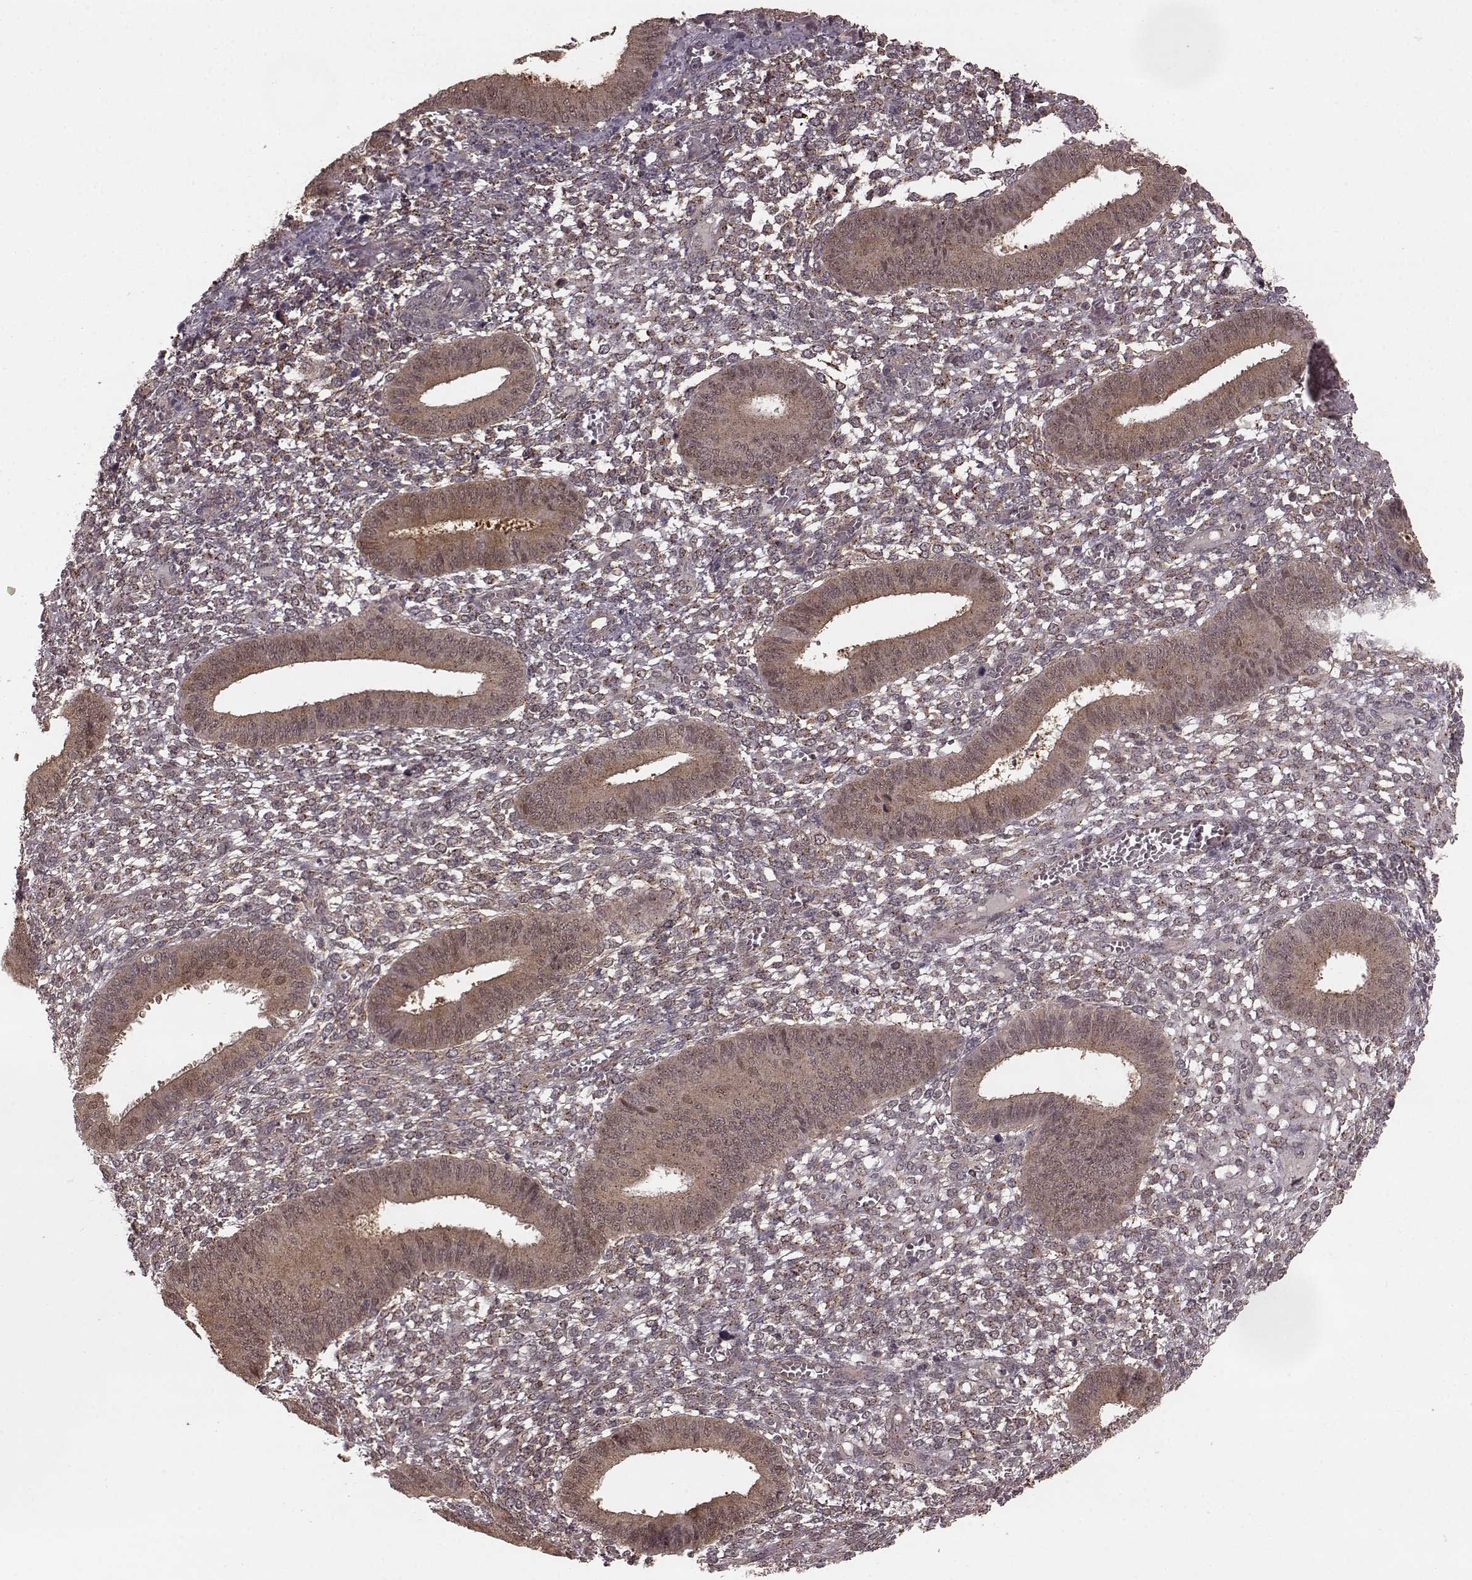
{"staining": {"intensity": "weak", "quantity": "<25%", "location": "cytoplasmic/membranous"}, "tissue": "endometrium", "cell_type": "Cells in endometrial stroma", "image_type": "normal", "snomed": [{"axis": "morphology", "description": "Normal tissue, NOS"}, {"axis": "topography", "description": "Endometrium"}], "caption": "Image shows no significant protein expression in cells in endometrial stroma of unremarkable endometrium.", "gene": "GSS", "patient": {"sex": "female", "age": 42}}